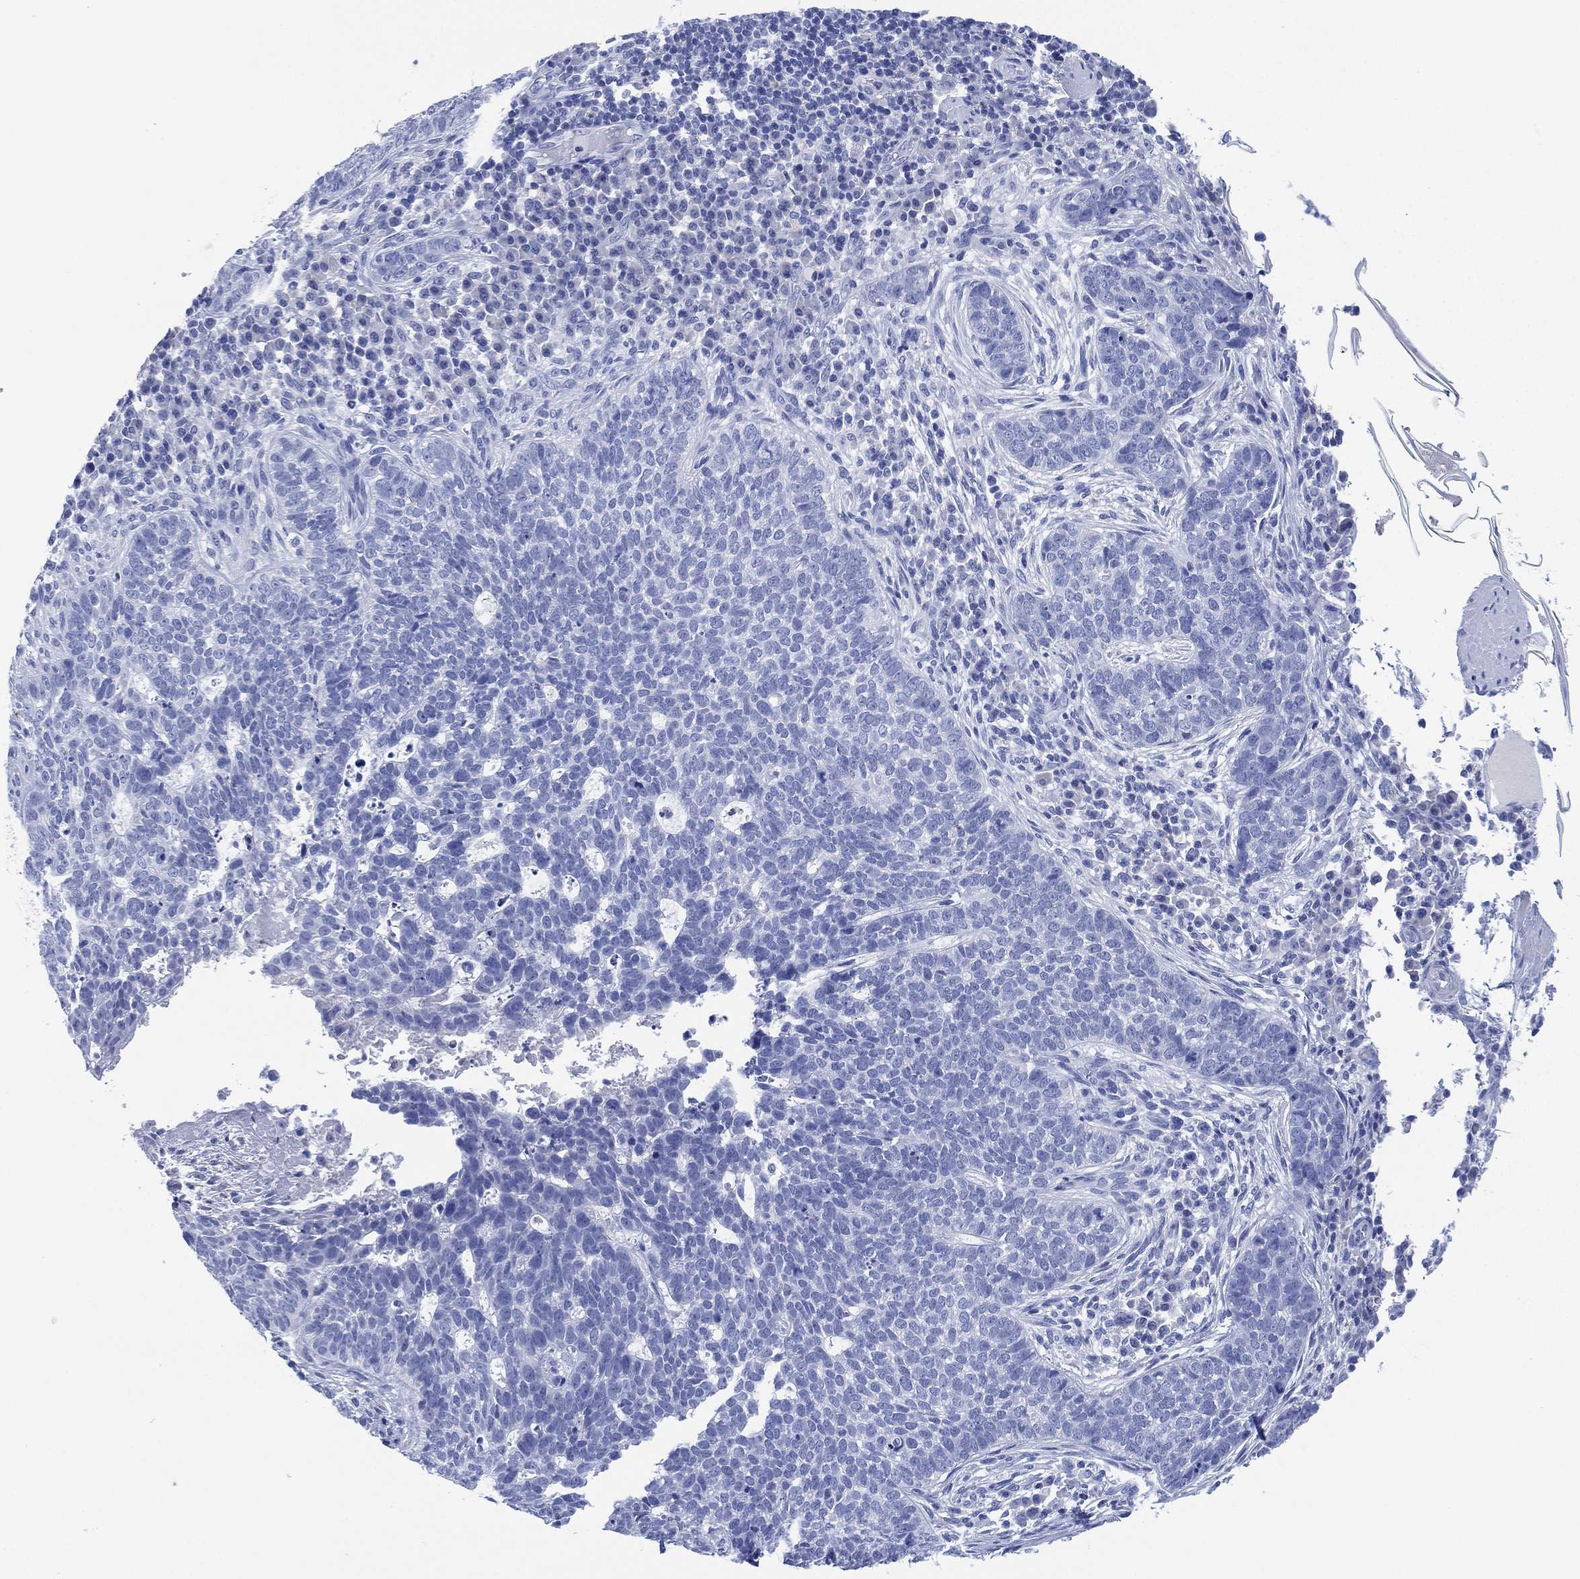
{"staining": {"intensity": "negative", "quantity": "none", "location": "none"}, "tissue": "skin cancer", "cell_type": "Tumor cells", "image_type": "cancer", "snomed": [{"axis": "morphology", "description": "Basal cell carcinoma"}, {"axis": "topography", "description": "Skin"}], "caption": "Immunohistochemistry (IHC) image of human skin basal cell carcinoma stained for a protein (brown), which reveals no staining in tumor cells. The staining was performed using DAB to visualize the protein expression in brown, while the nuclei were stained in blue with hematoxylin (Magnification: 20x).", "gene": "SLC9C2", "patient": {"sex": "female", "age": 69}}